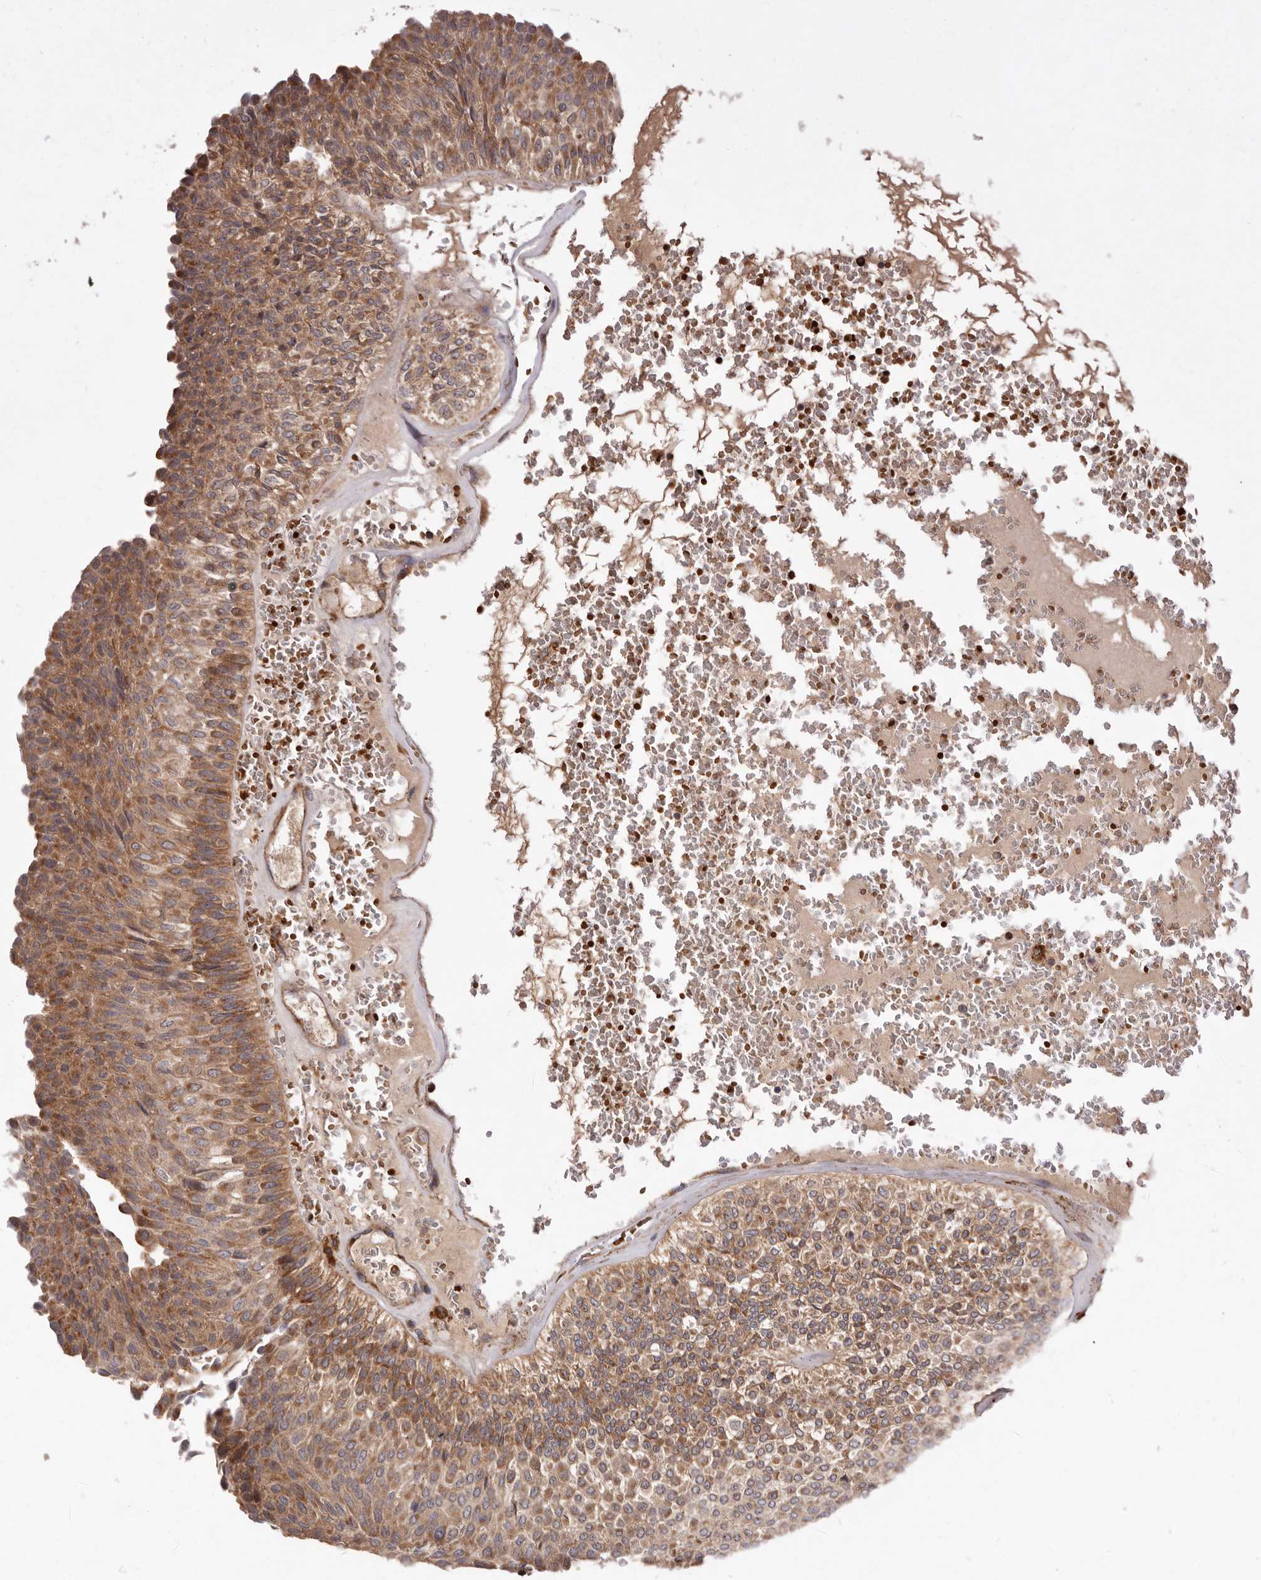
{"staining": {"intensity": "moderate", "quantity": ">75%", "location": "cytoplasmic/membranous"}, "tissue": "urothelial cancer", "cell_type": "Tumor cells", "image_type": "cancer", "snomed": [{"axis": "morphology", "description": "Urothelial carcinoma, Low grade"}, {"axis": "topography", "description": "Urinary bladder"}], "caption": "Moderate cytoplasmic/membranous positivity for a protein is identified in about >75% of tumor cells of urothelial cancer using IHC.", "gene": "GOT1L1", "patient": {"sex": "male", "age": 78}}